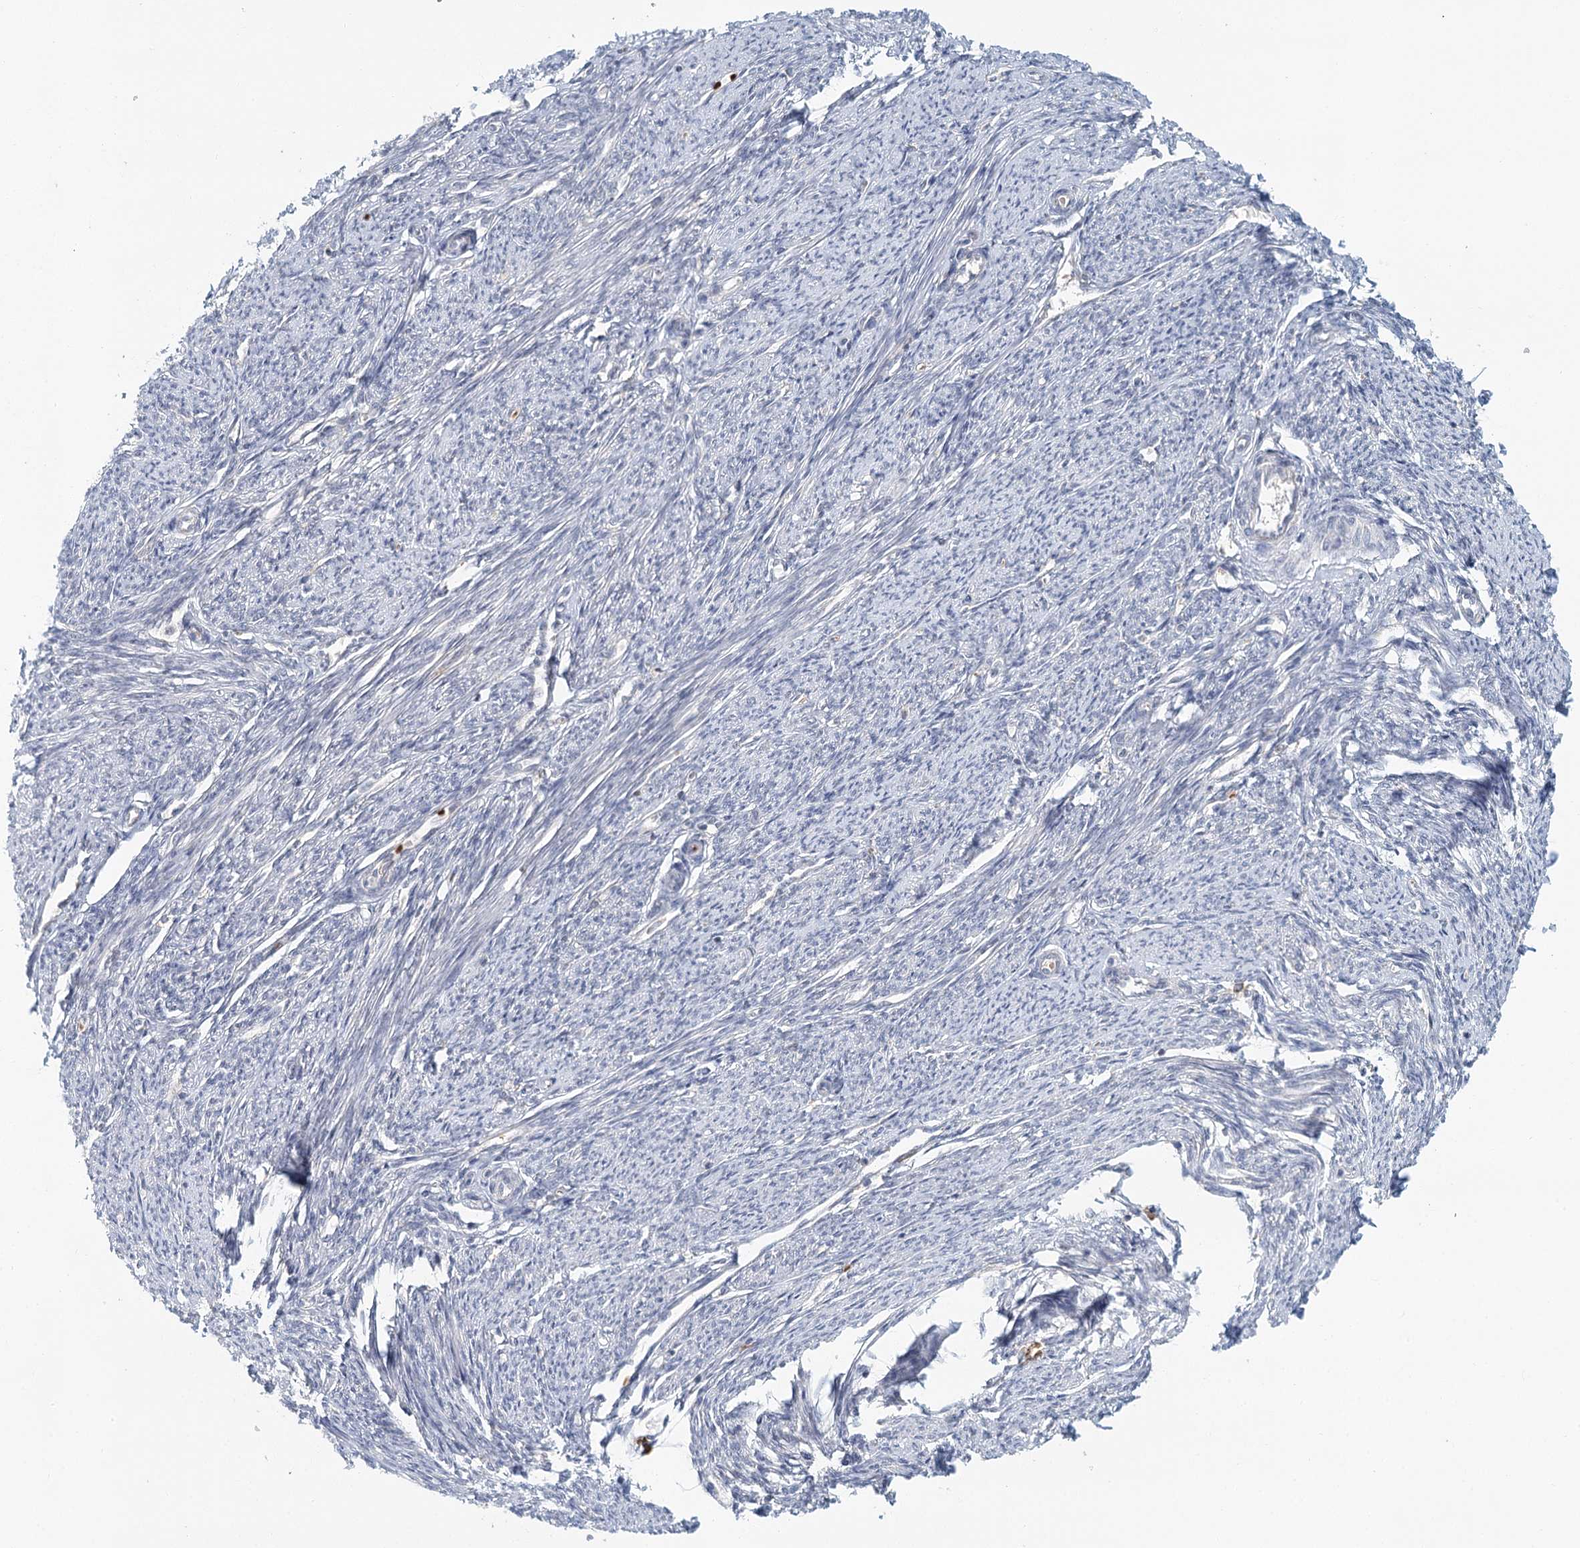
{"staining": {"intensity": "weak", "quantity": "<25%", "location": "nuclear"}, "tissue": "smooth muscle", "cell_type": "Smooth muscle cells", "image_type": "normal", "snomed": [{"axis": "morphology", "description": "Normal tissue, NOS"}, {"axis": "topography", "description": "Smooth muscle"}, {"axis": "topography", "description": "Uterus"}], "caption": "Human smooth muscle stained for a protein using immunohistochemistry shows no staining in smooth muscle cells.", "gene": "ADK", "patient": {"sex": "female", "age": 59}}